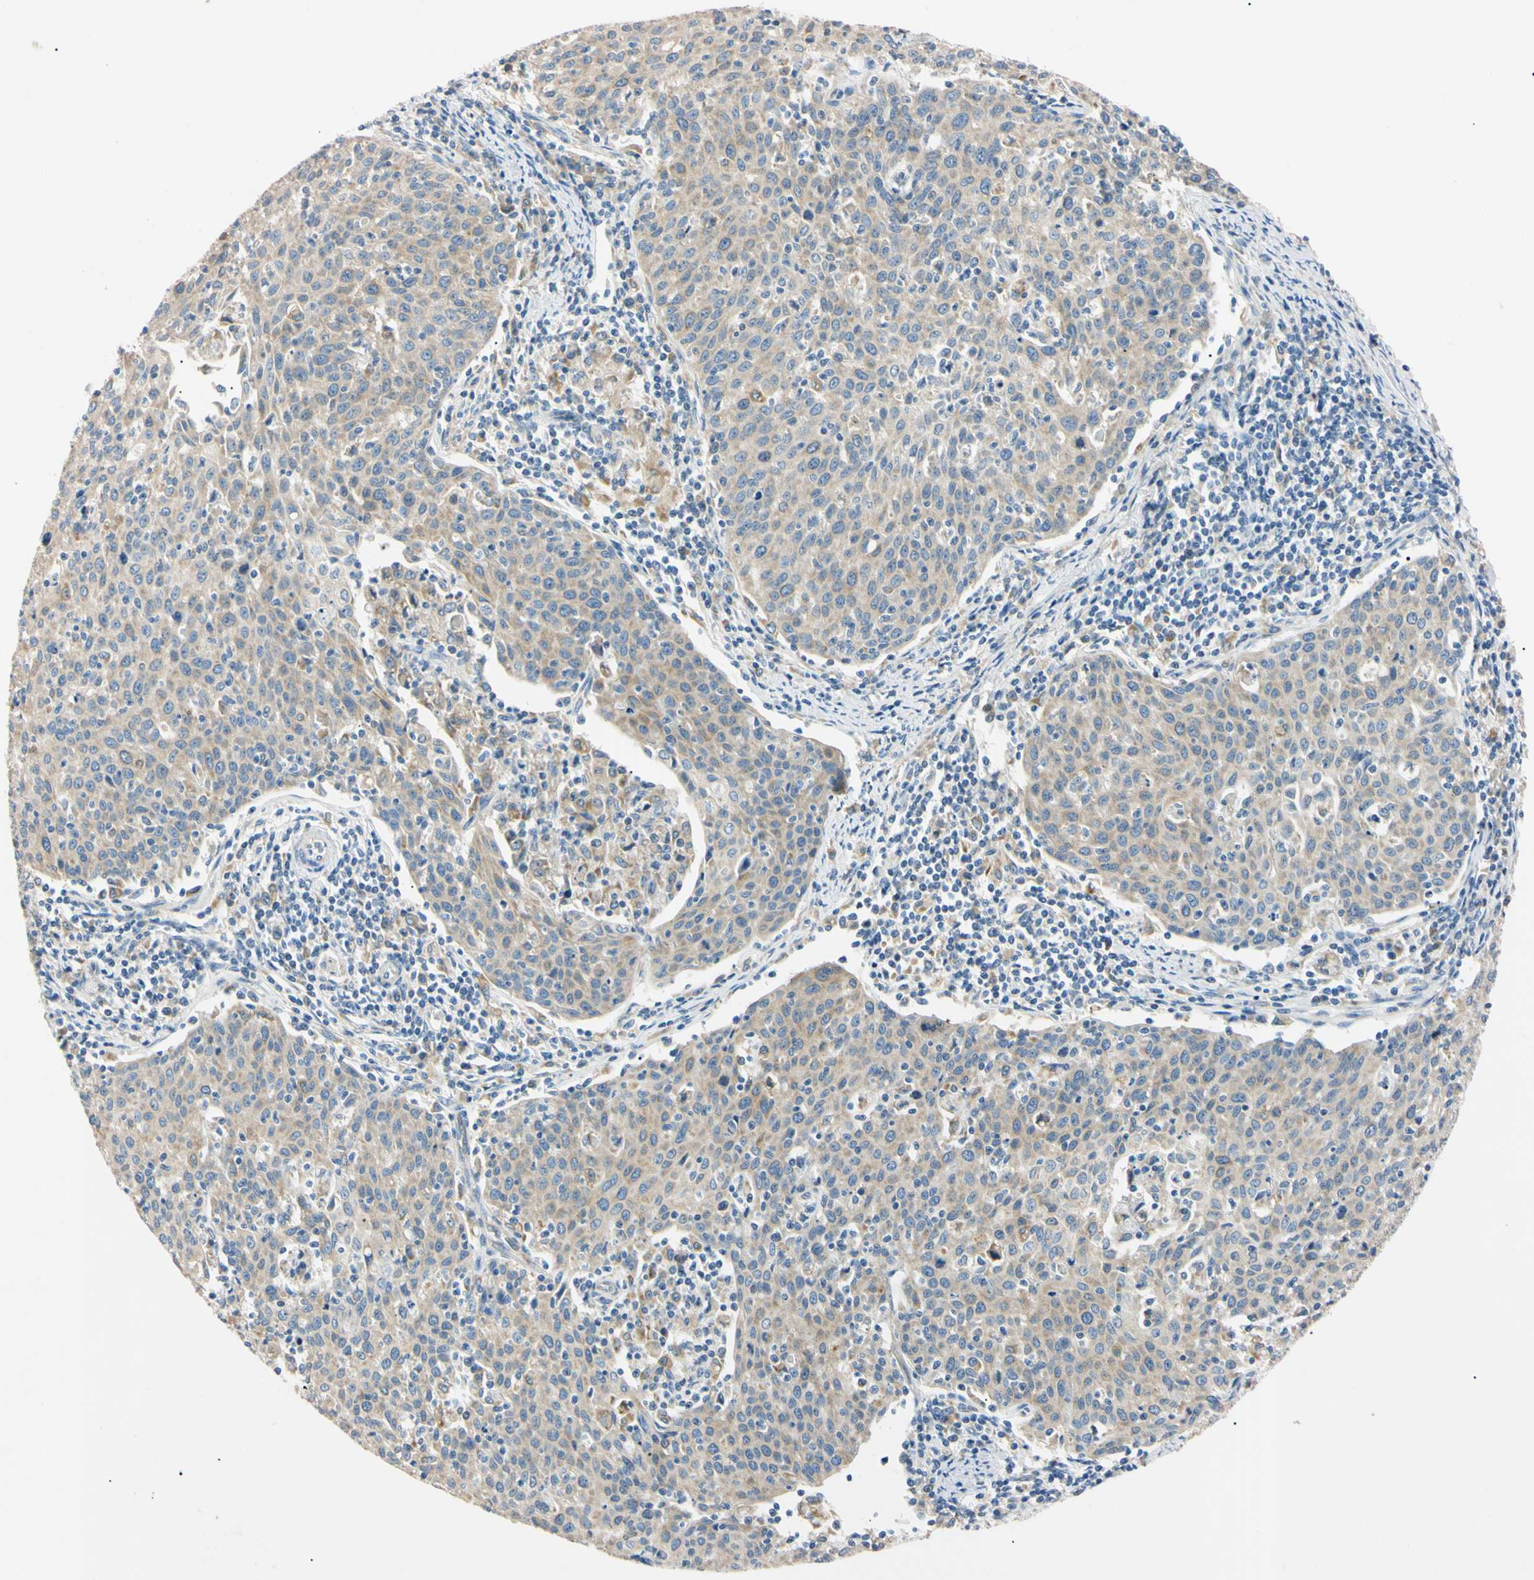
{"staining": {"intensity": "weak", "quantity": ">75%", "location": "cytoplasmic/membranous"}, "tissue": "cervical cancer", "cell_type": "Tumor cells", "image_type": "cancer", "snomed": [{"axis": "morphology", "description": "Squamous cell carcinoma, NOS"}, {"axis": "topography", "description": "Cervix"}], "caption": "Cervical cancer (squamous cell carcinoma) stained with immunohistochemistry (IHC) exhibits weak cytoplasmic/membranous expression in about >75% of tumor cells.", "gene": "DNAJB12", "patient": {"sex": "female", "age": 38}}